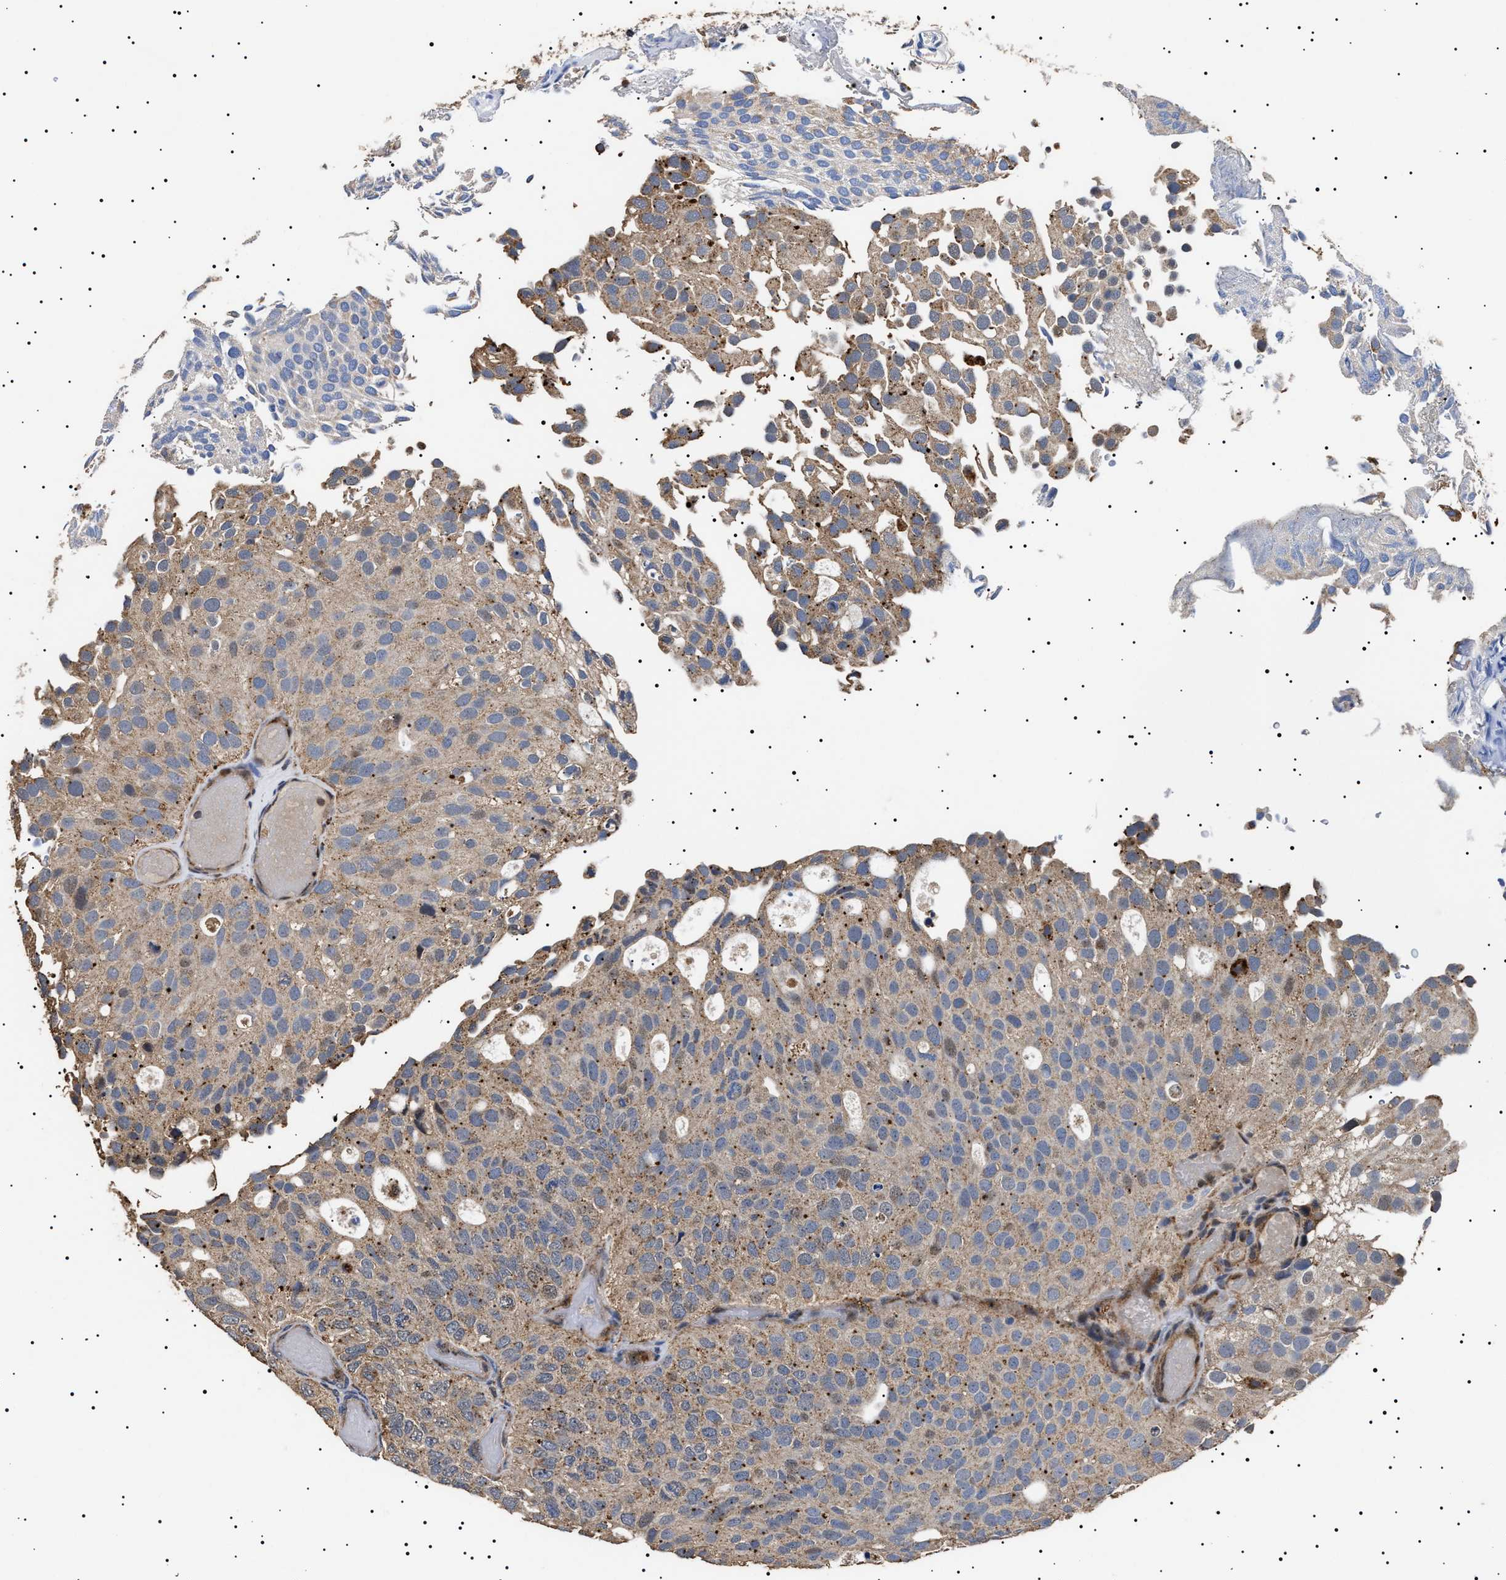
{"staining": {"intensity": "moderate", "quantity": ">75%", "location": "cytoplasmic/membranous"}, "tissue": "urothelial cancer", "cell_type": "Tumor cells", "image_type": "cancer", "snomed": [{"axis": "morphology", "description": "Urothelial carcinoma, Low grade"}, {"axis": "topography", "description": "Urinary bladder"}], "caption": "Urothelial cancer tissue displays moderate cytoplasmic/membranous staining in approximately >75% of tumor cells", "gene": "RAB34", "patient": {"sex": "male", "age": 78}}